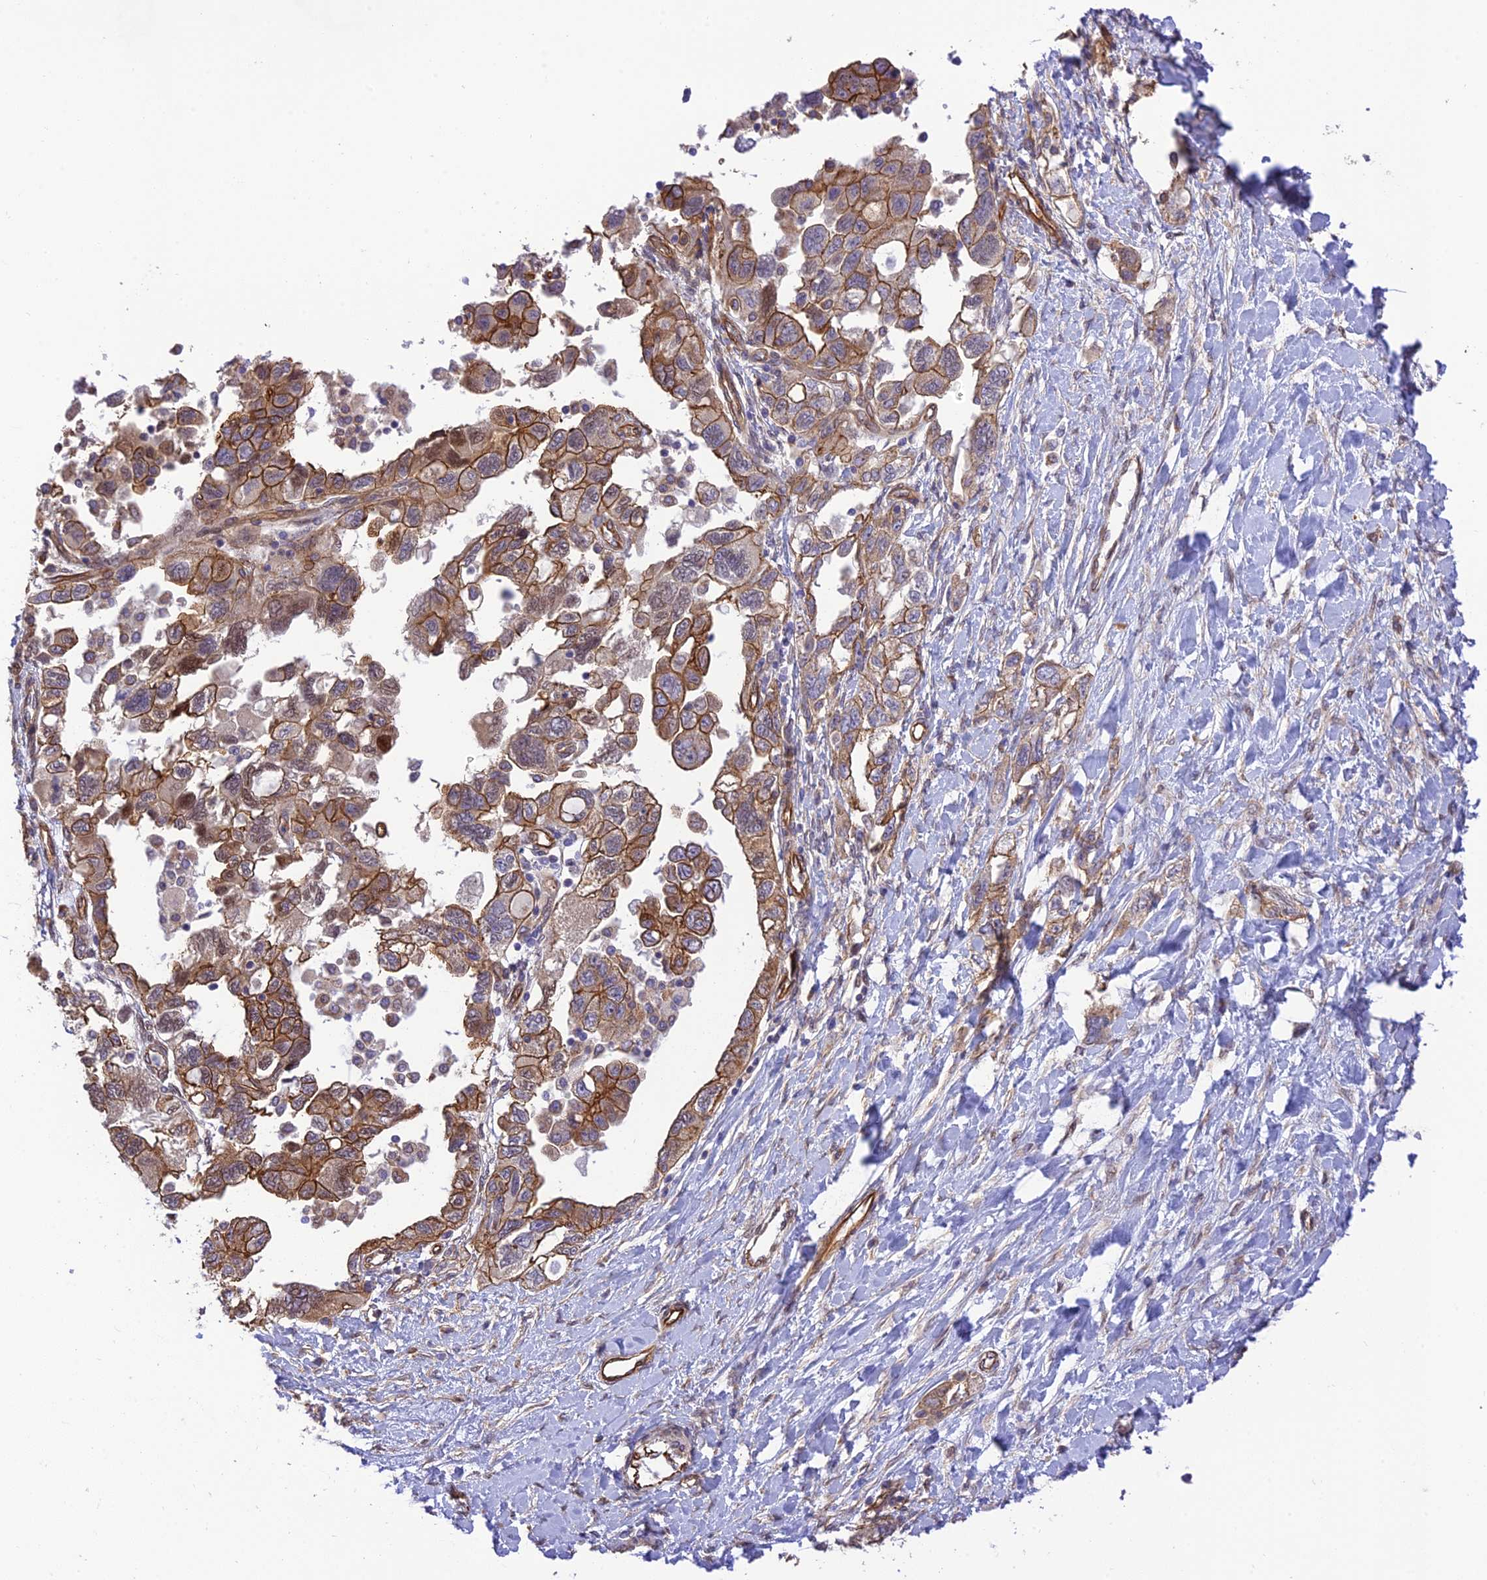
{"staining": {"intensity": "moderate", "quantity": ">75%", "location": "cytoplasmic/membranous"}, "tissue": "ovarian cancer", "cell_type": "Tumor cells", "image_type": "cancer", "snomed": [{"axis": "morphology", "description": "Carcinoma, NOS"}, {"axis": "morphology", "description": "Cystadenocarcinoma, serous, NOS"}, {"axis": "topography", "description": "Ovary"}], "caption": "A brown stain shows moderate cytoplasmic/membranous positivity of a protein in ovarian cancer tumor cells.", "gene": "EXOC3L4", "patient": {"sex": "female", "age": 69}}